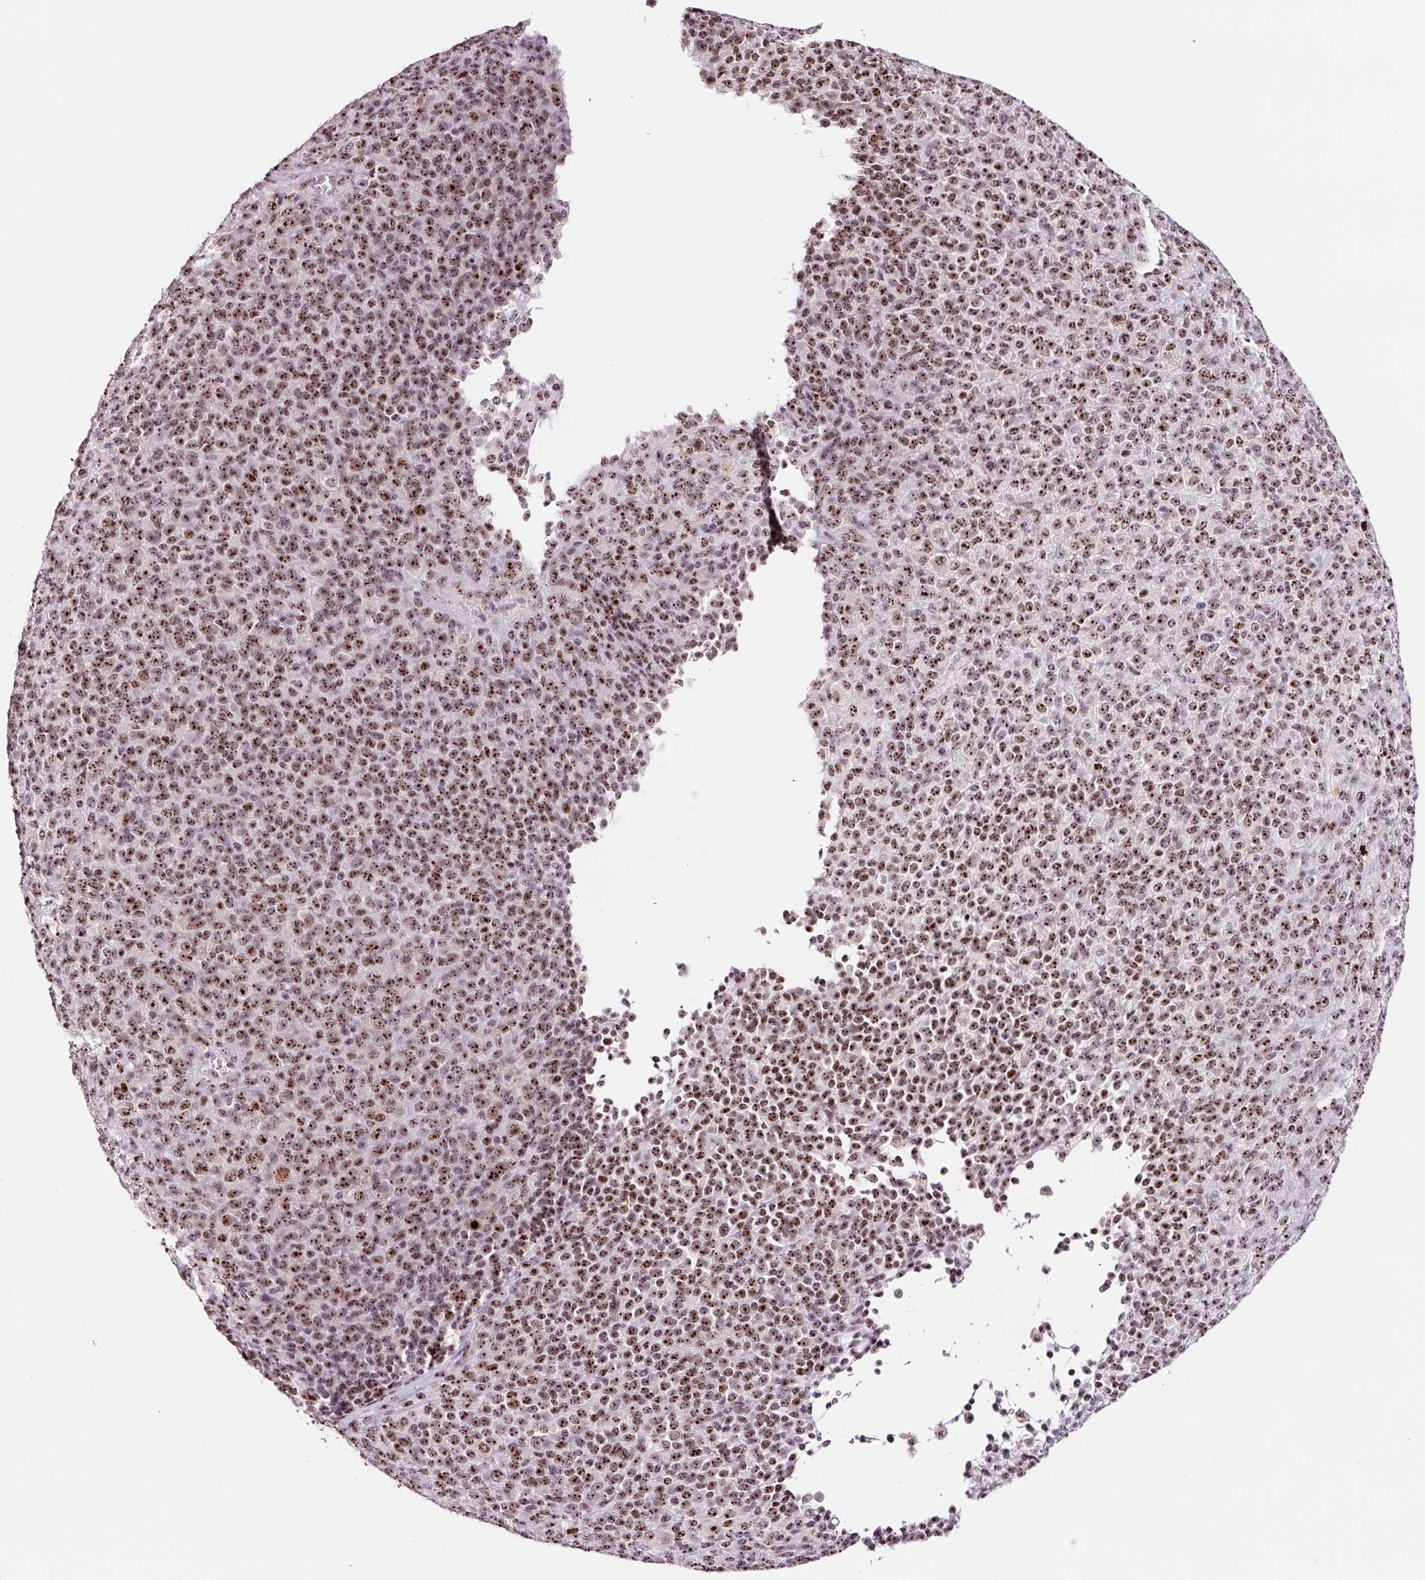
{"staining": {"intensity": "moderate", "quantity": ">75%", "location": "nuclear"}, "tissue": "melanoma", "cell_type": "Tumor cells", "image_type": "cancer", "snomed": [{"axis": "morphology", "description": "Malignant melanoma, Metastatic site"}, {"axis": "topography", "description": "Brain"}], "caption": "The photomicrograph shows staining of melanoma, revealing moderate nuclear protein positivity (brown color) within tumor cells.", "gene": "GNL3", "patient": {"sex": "female", "age": 56}}